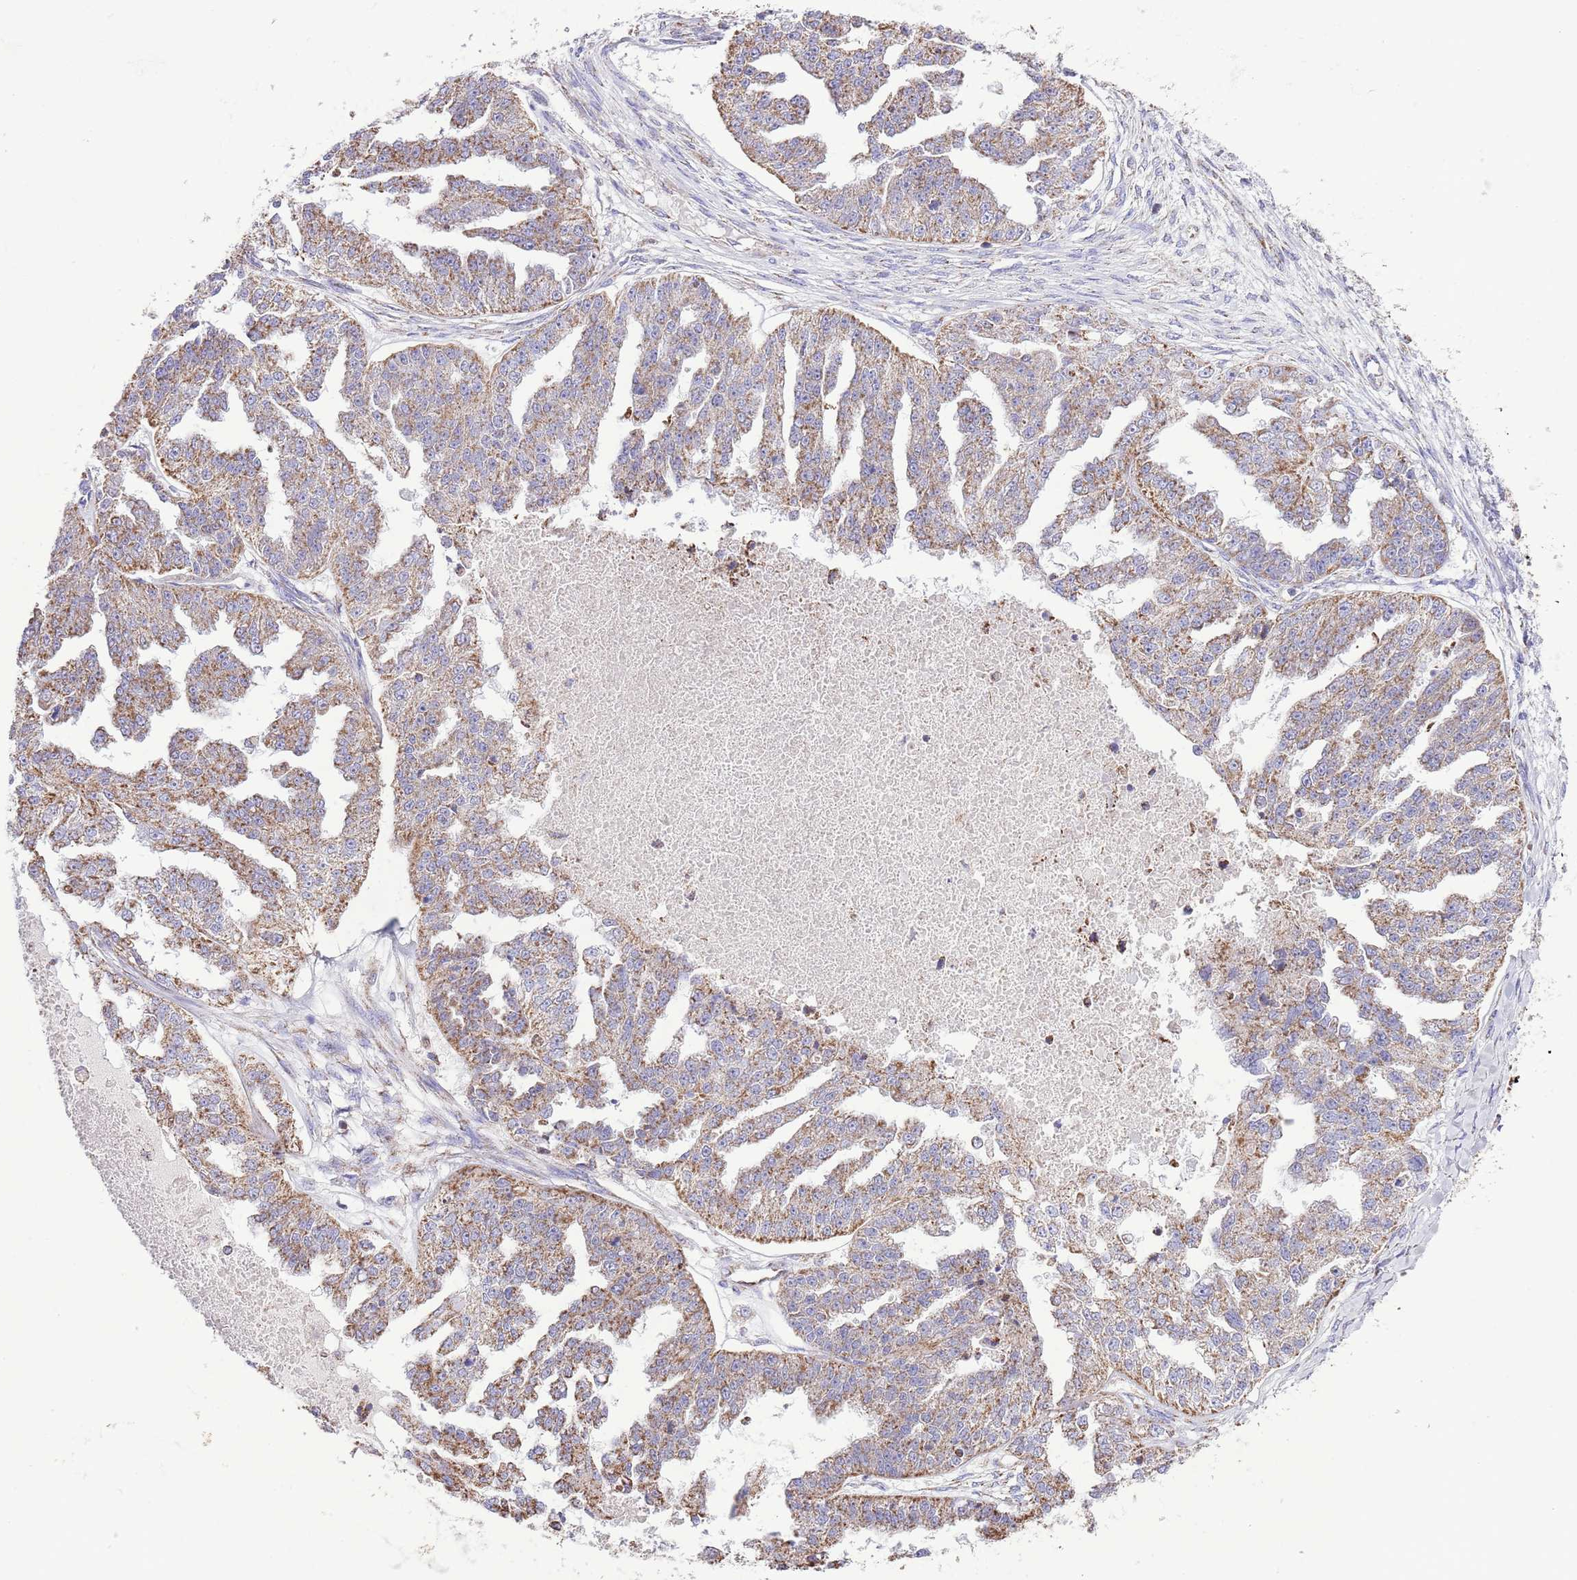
{"staining": {"intensity": "moderate", "quantity": ">75%", "location": "cytoplasmic/membranous"}, "tissue": "ovarian cancer", "cell_type": "Tumor cells", "image_type": "cancer", "snomed": [{"axis": "morphology", "description": "Cystadenocarcinoma, serous, NOS"}, {"axis": "topography", "description": "Ovary"}], "caption": "This image demonstrates immunohistochemistry staining of serous cystadenocarcinoma (ovarian), with medium moderate cytoplasmic/membranous expression in approximately >75% of tumor cells.", "gene": "TEKTIP1", "patient": {"sex": "female", "age": 58}}